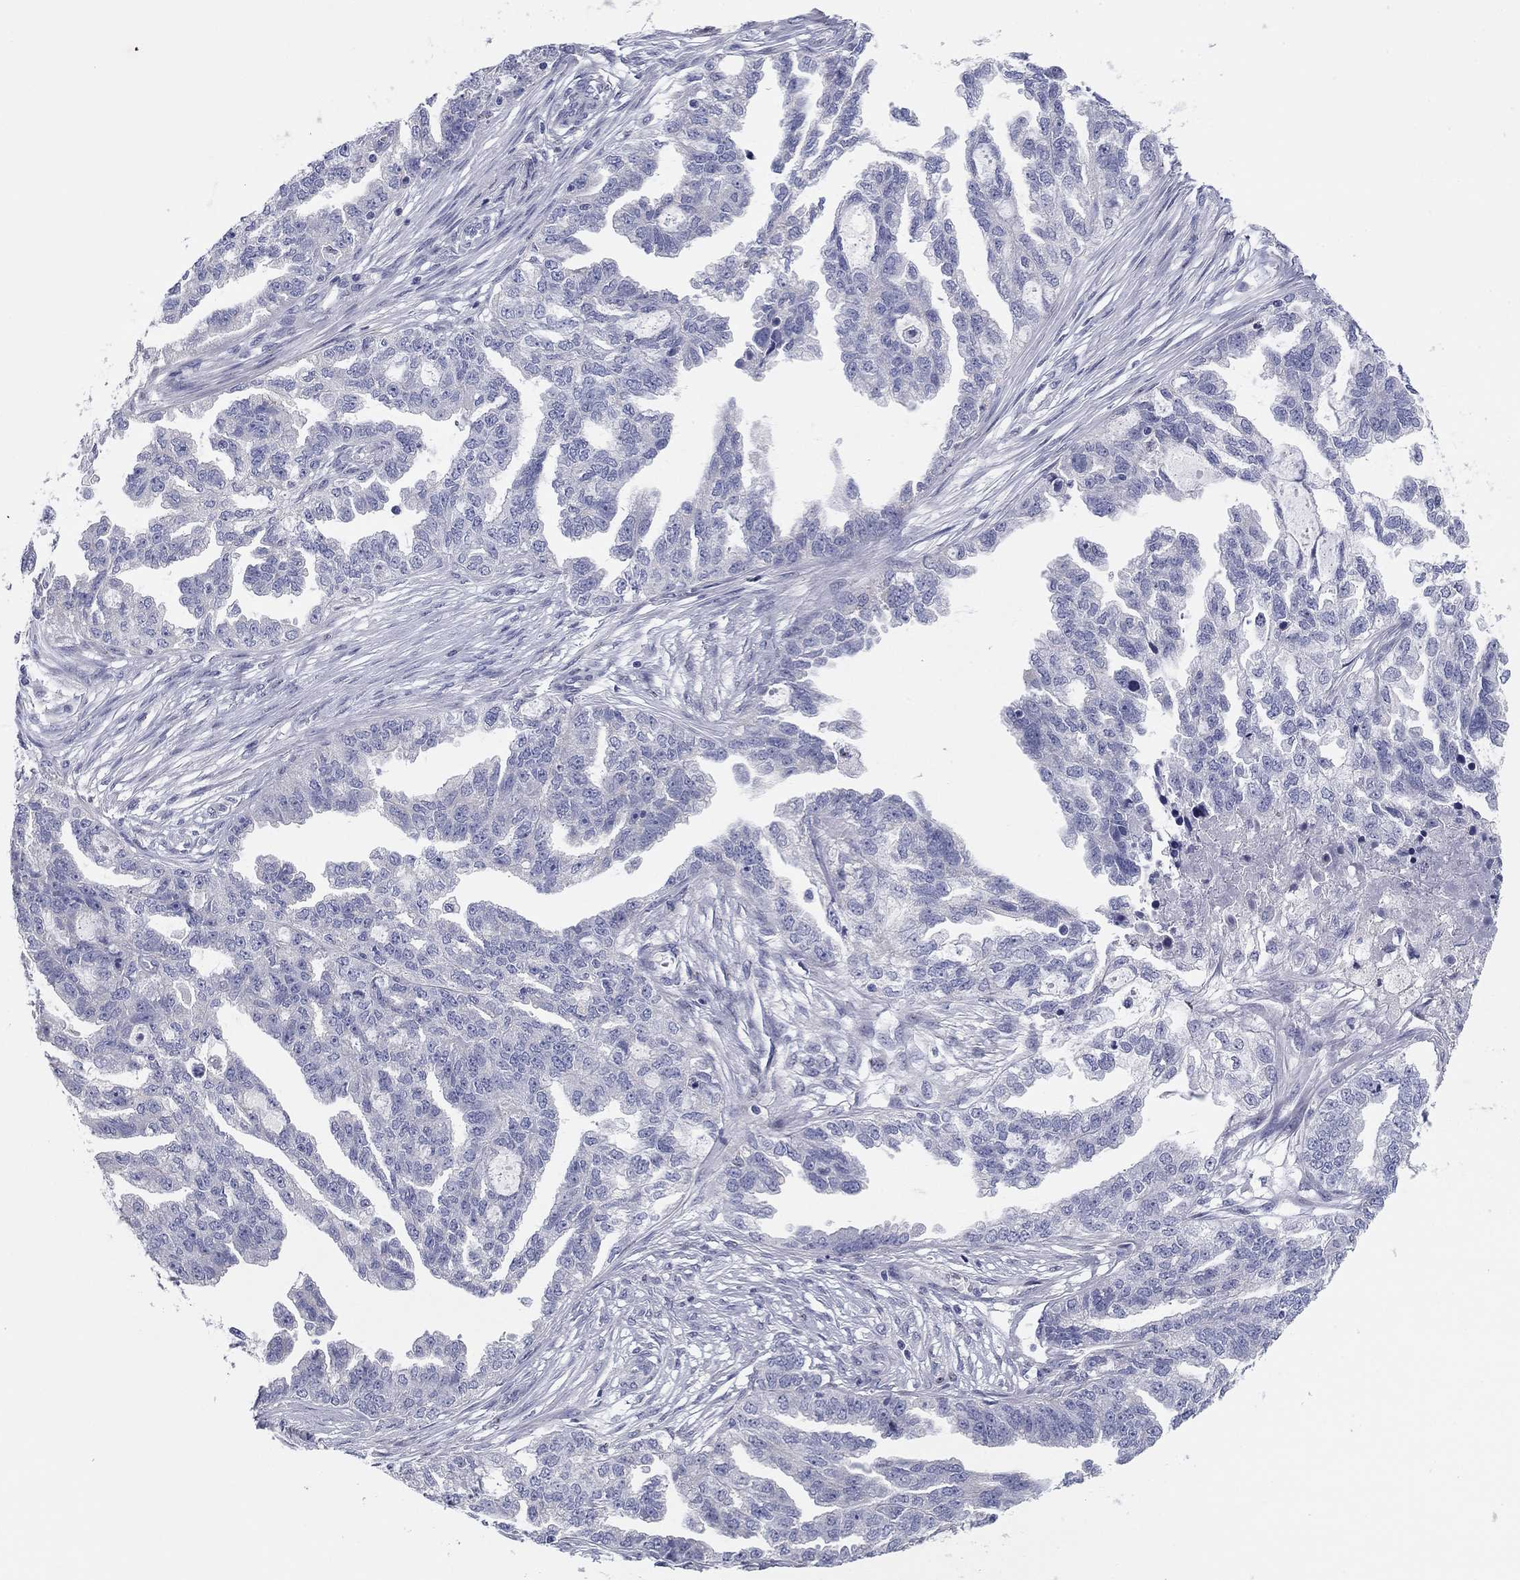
{"staining": {"intensity": "negative", "quantity": "none", "location": "none"}, "tissue": "ovarian cancer", "cell_type": "Tumor cells", "image_type": "cancer", "snomed": [{"axis": "morphology", "description": "Cystadenocarcinoma, serous, NOS"}, {"axis": "topography", "description": "Ovary"}], "caption": "Immunohistochemistry image of ovarian cancer stained for a protein (brown), which shows no positivity in tumor cells.", "gene": "SEPTIN3", "patient": {"sex": "female", "age": 51}}